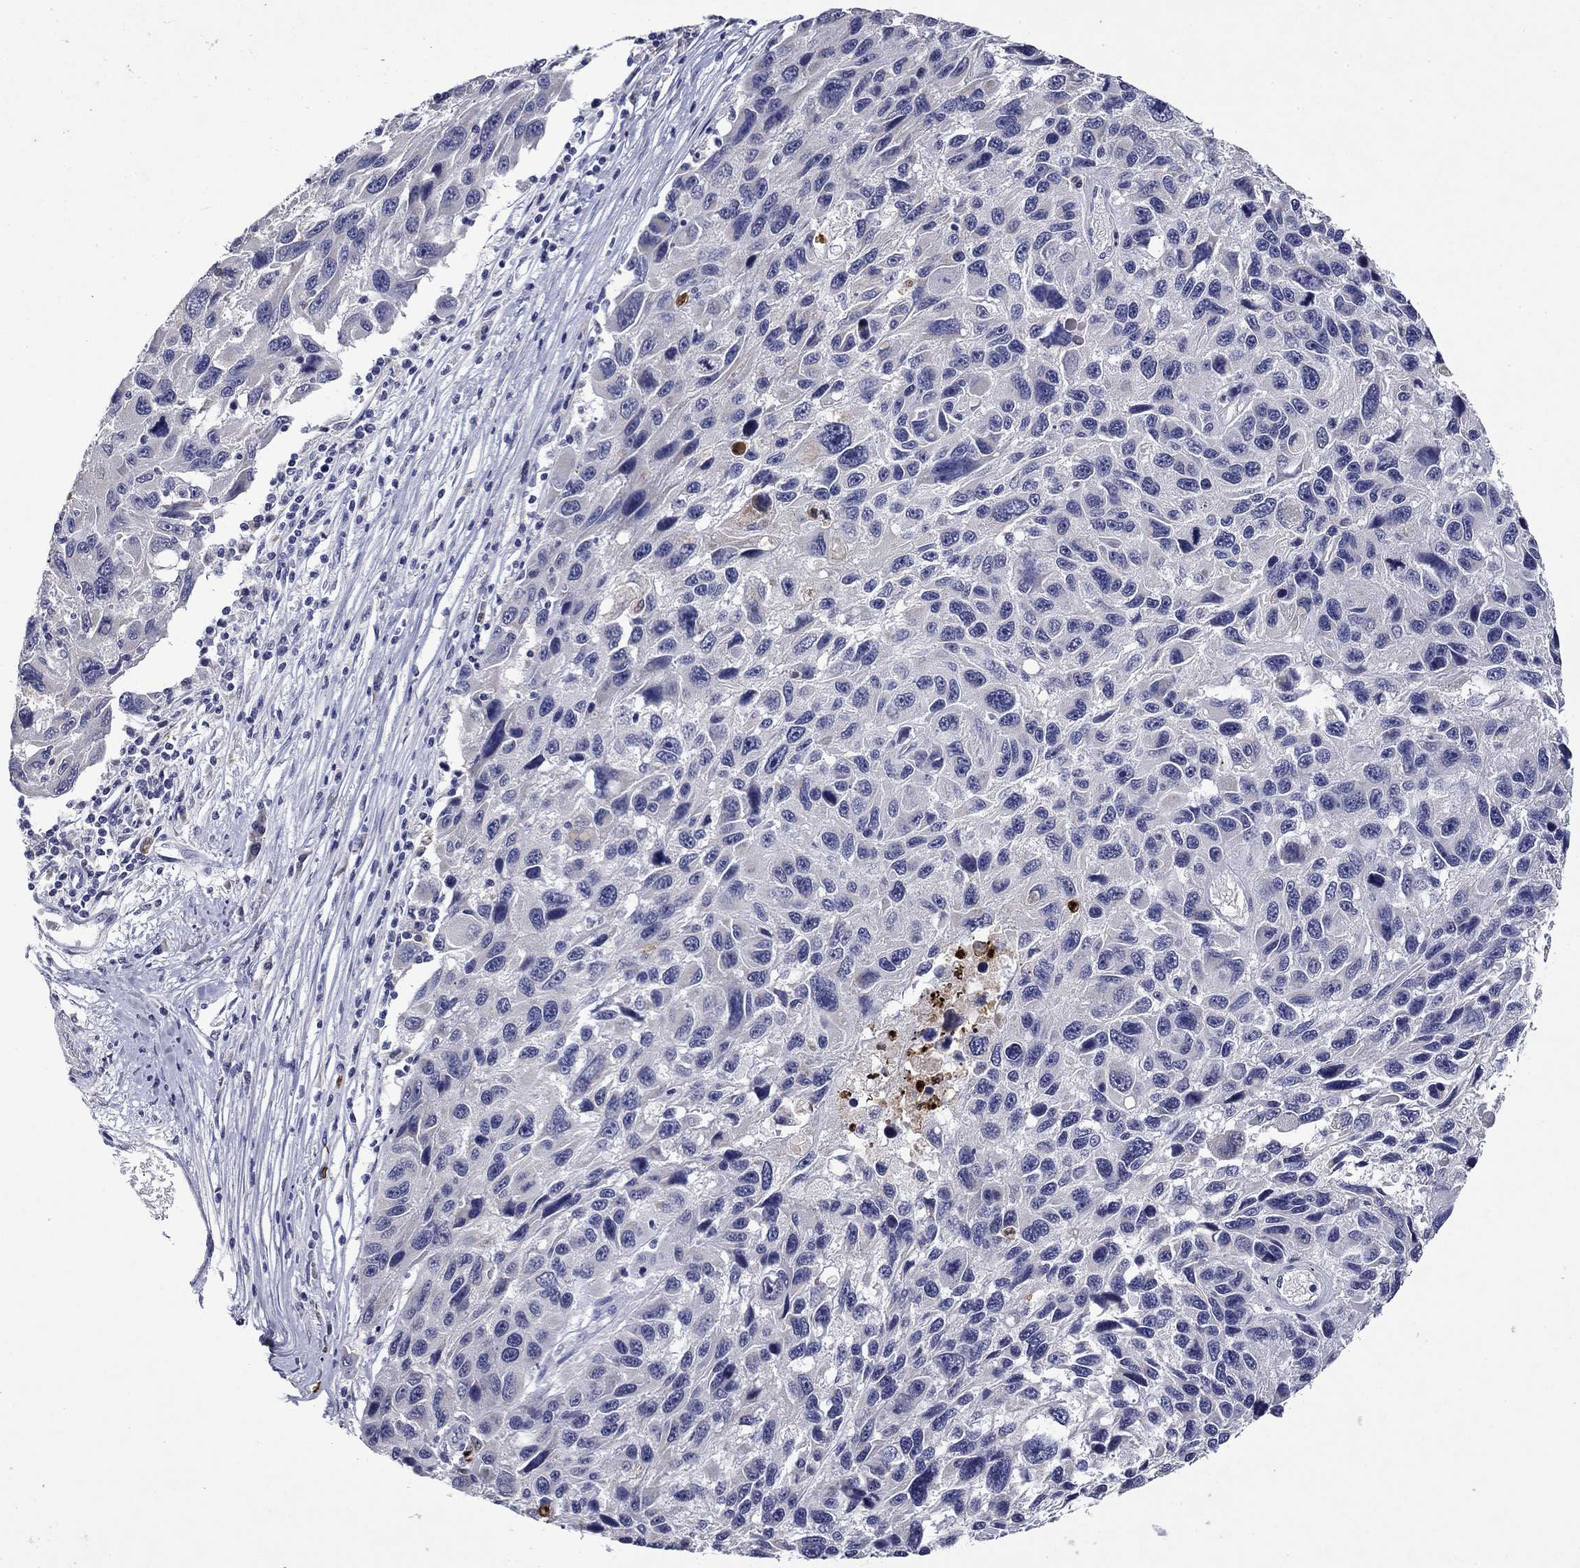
{"staining": {"intensity": "negative", "quantity": "none", "location": "none"}, "tissue": "melanoma", "cell_type": "Tumor cells", "image_type": "cancer", "snomed": [{"axis": "morphology", "description": "Malignant melanoma, NOS"}, {"axis": "topography", "description": "Skin"}], "caption": "A photomicrograph of human melanoma is negative for staining in tumor cells. (DAB (3,3'-diaminobenzidine) IHC visualized using brightfield microscopy, high magnification).", "gene": "IRF5", "patient": {"sex": "male", "age": 53}}